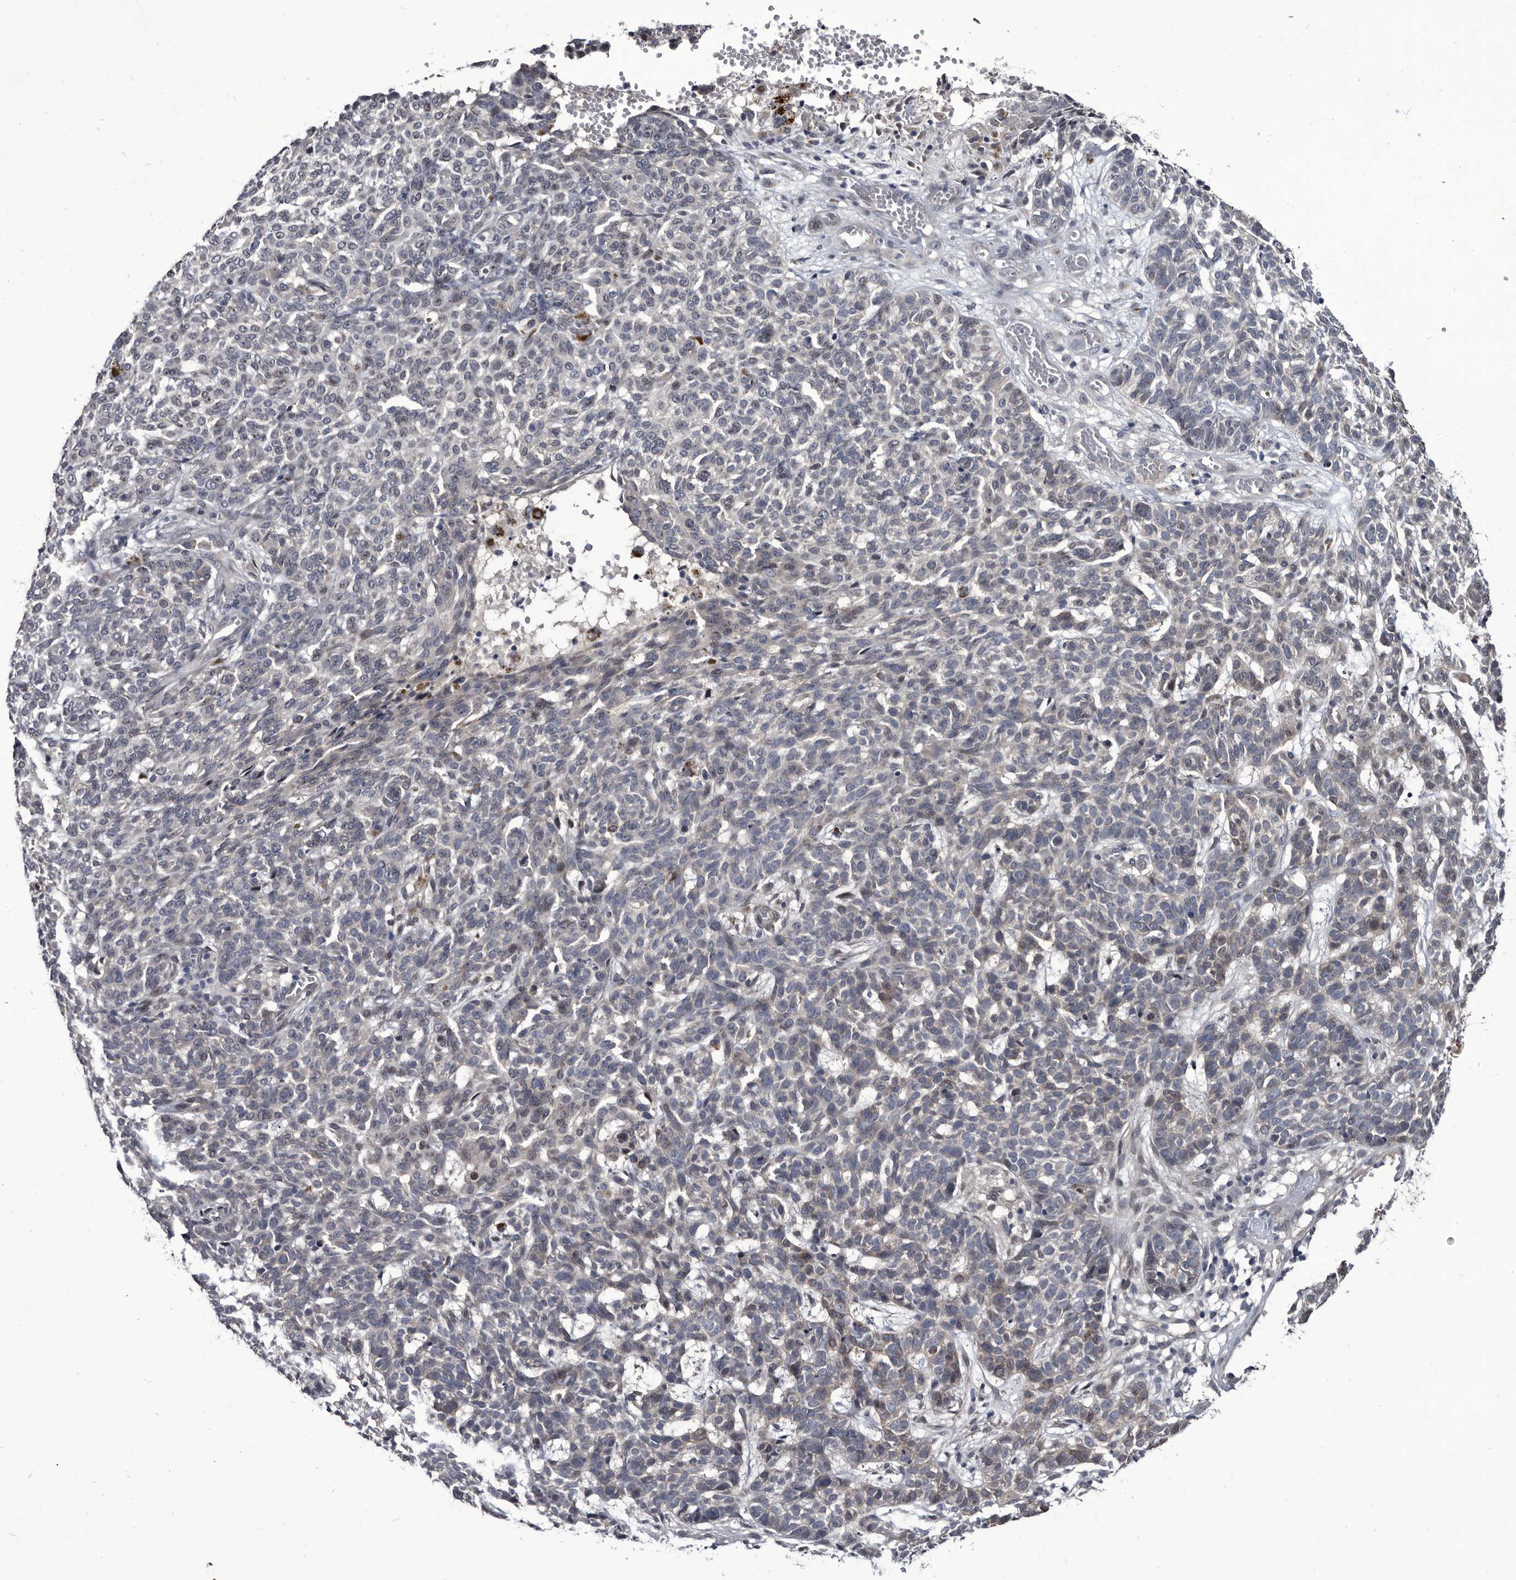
{"staining": {"intensity": "negative", "quantity": "none", "location": "none"}, "tissue": "skin cancer", "cell_type": "Tumor cells", "image_type": "cancer", "snomed": [{"axis": "morphology", "description": "Basal cell carcinoma"}, {"axis": "topography", "description": "Skin"}], "caption": "IHC histopathology image of neoplastic tissue: human skin cancer (basal cell carcinoma) stained with DAB exhibits no significant protein positivity in tumor cells.", "gene": "PROM1", "patient": {"sex": "male", "age": 85}}